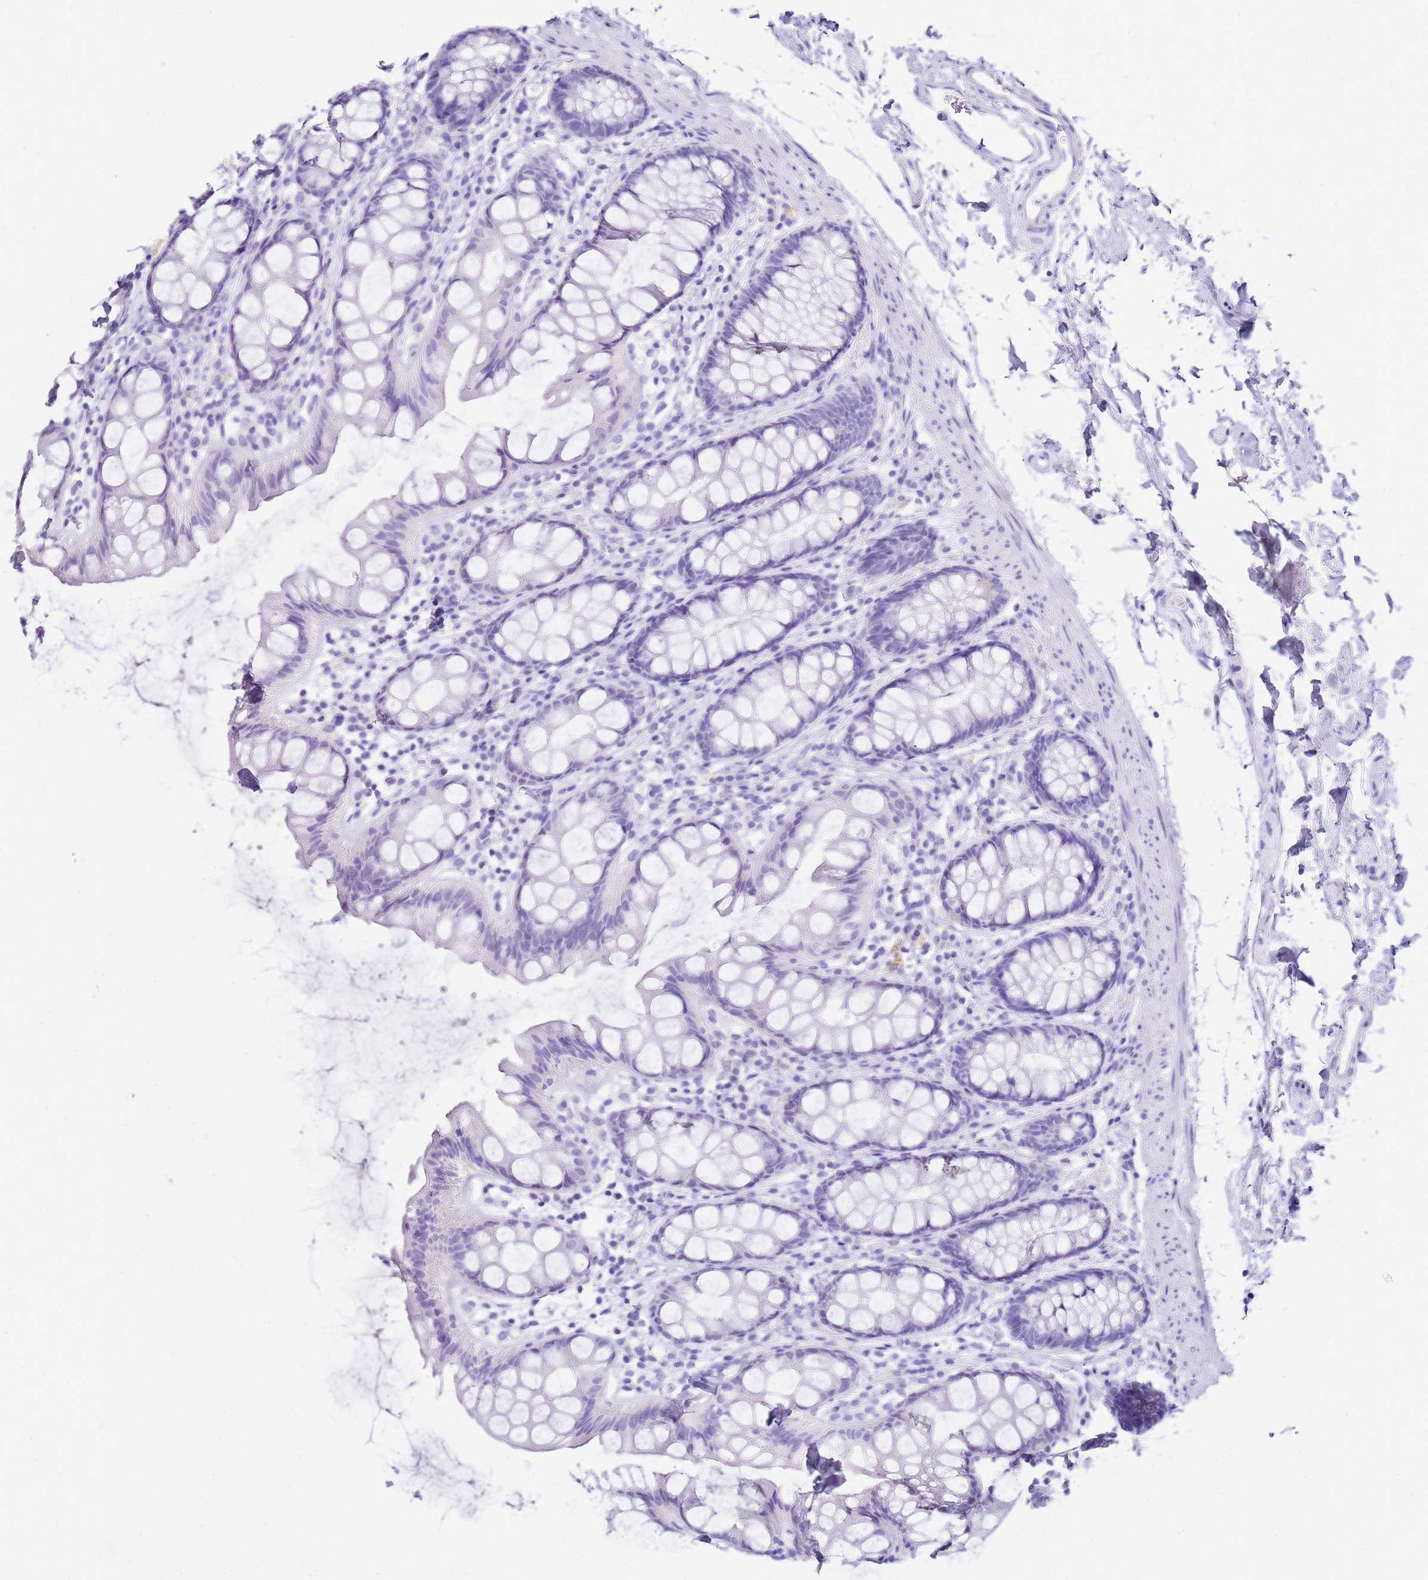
{"staining": {"intensity": "negative", "quantity": "none", "location": "none"}, "tissue": "rectum", "cell_type": "Glandular cells", "image_type": "normal", "snomed": [{"axis": "morphology", "description": "Normal tissue, NOS"}, {"axis": "topography", "description": "Rectum"}], "caption": "An immunohistochemistry (IHC) histopathology image of benign rectum is shown. There is no staining in glandular cells of rectum.", "gene": "PTBP2", "patient": {"sex": "female", "age": 65}}